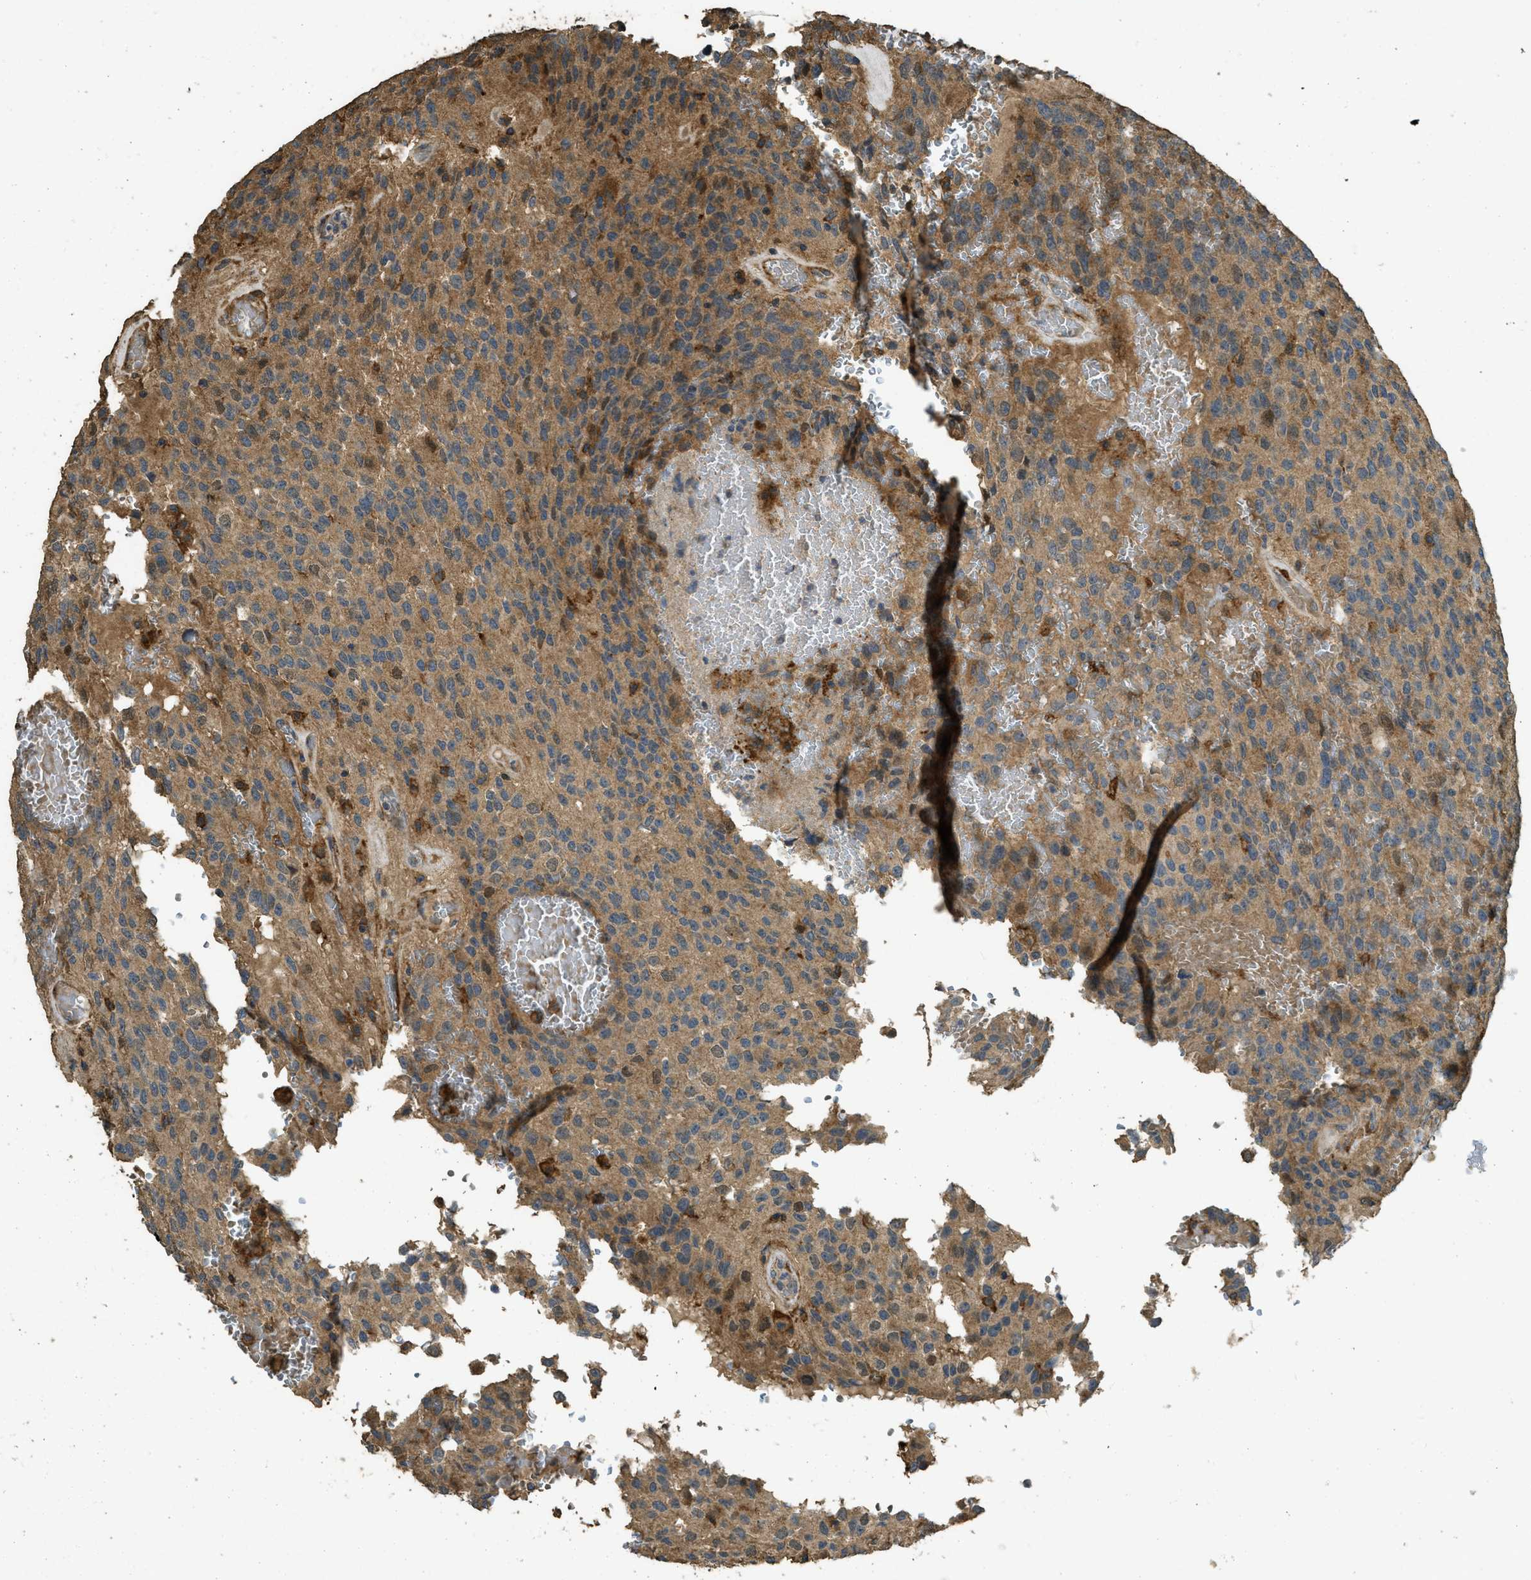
{"staining": {"intensity": "moderate", "quantity": ">75%", "location": "cytoplasmic/membranous"}, "tissue": "glioma", "cell_type": "Tumor cells", "image_type": "cancer", "snomed": [{"axis": "morphology", "description": "Glioma, malignant, High grade"}, {"axis": "topography", "description": "Brain"}], "caption": "There is medium levels of moderate cytoplasmic/membranous staining in tumor cells of malignant glioma (high-grade), as demonstrated by immunohistochemical staining (brown color).", "gene": "CD276", "patient": {"sex": "male", "age": 32}}